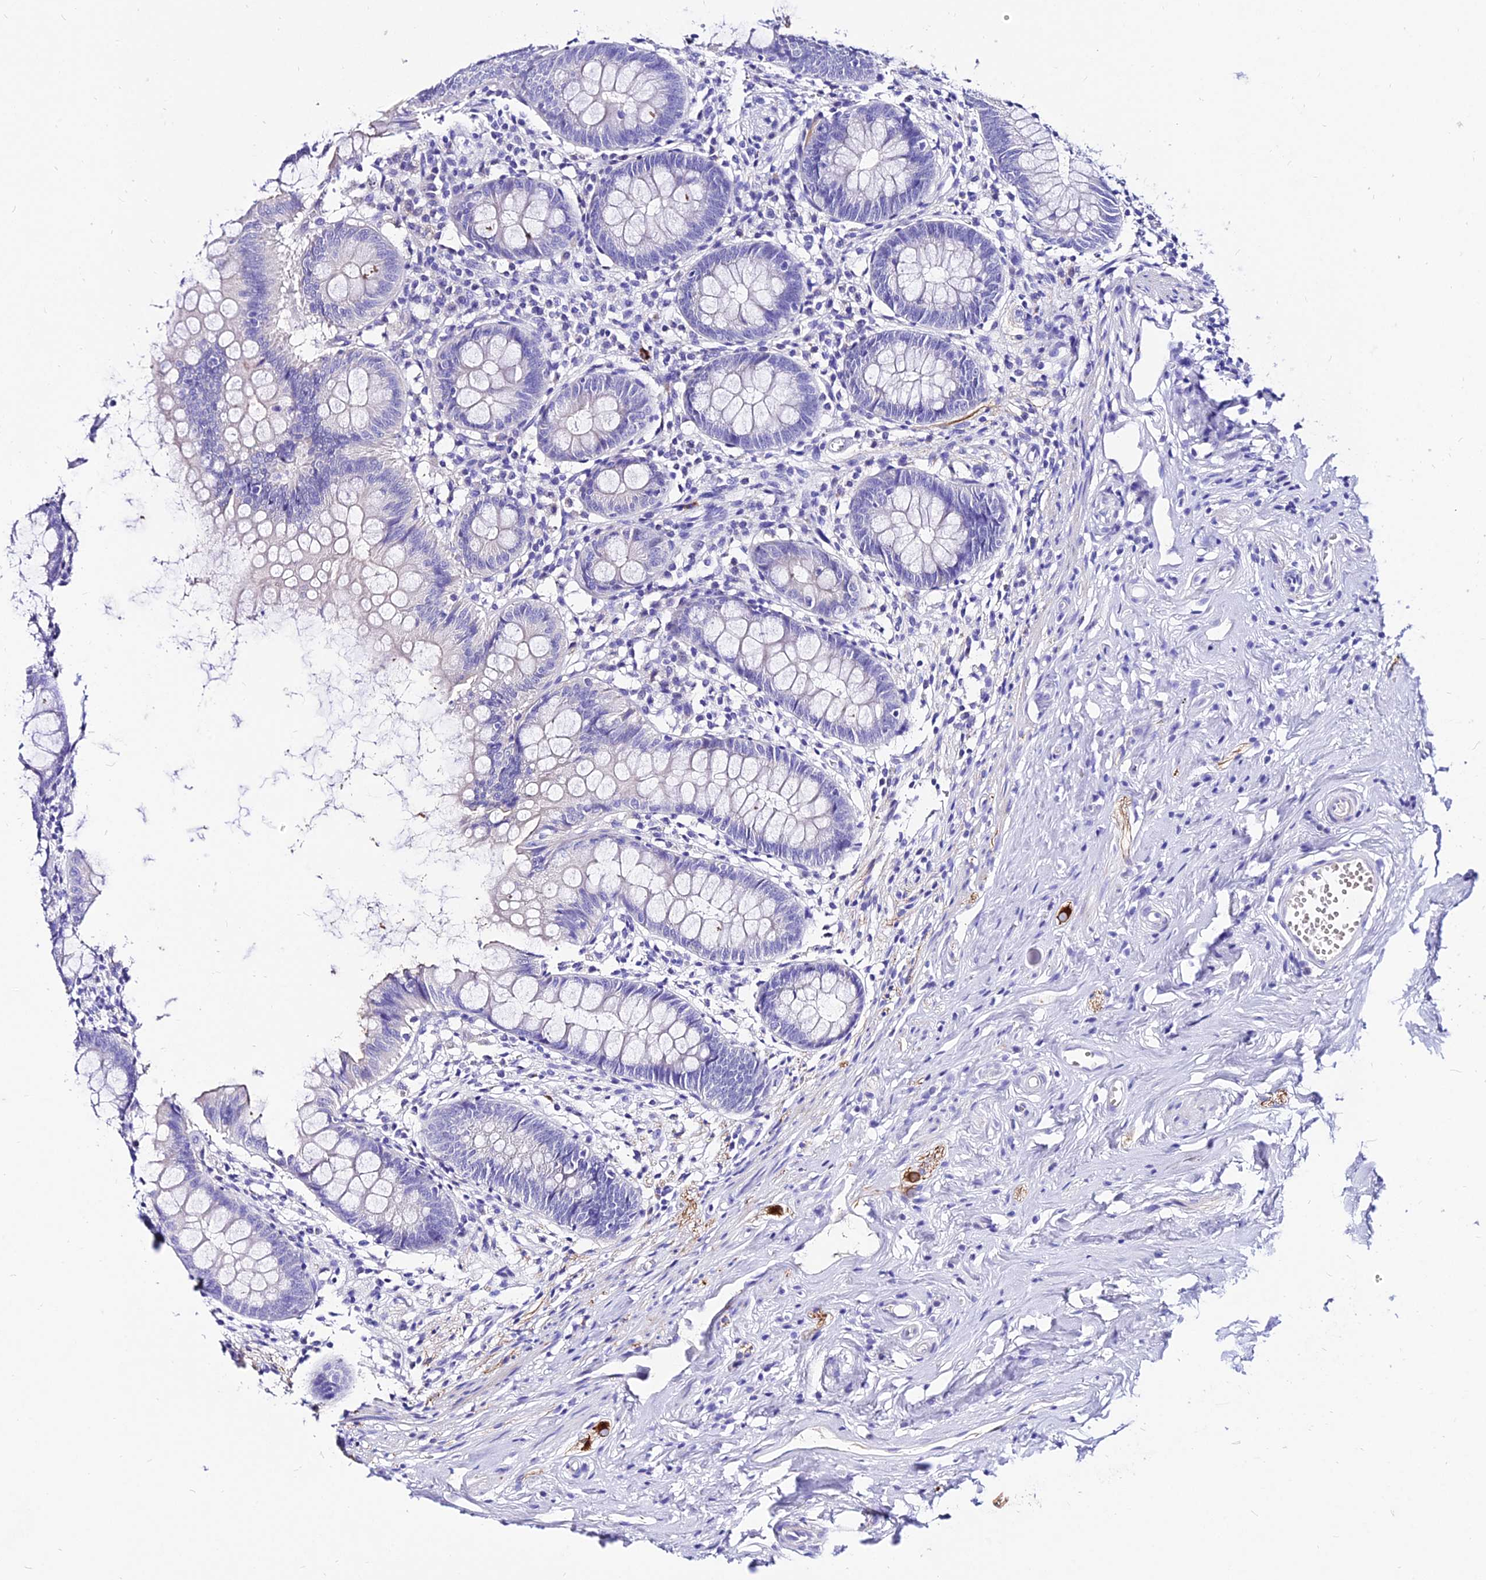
{"staining": {"intensity": "negative", "quantity": "none", "location": "none"}, "tissue": "appendix", "cell_type": "Glandular cells", "image_type": "normal", "snomed": [{"axis": "morphology", "description": "Normal tissue, NOS"}, {"axis": "topography", "description": "Appendix"}], "caption": "Immunohistochemistry of normal human appendix displays no expression in glandular cells.", "gene": "DEFB106A", "patient": {"sex": "female", "age": 51}}